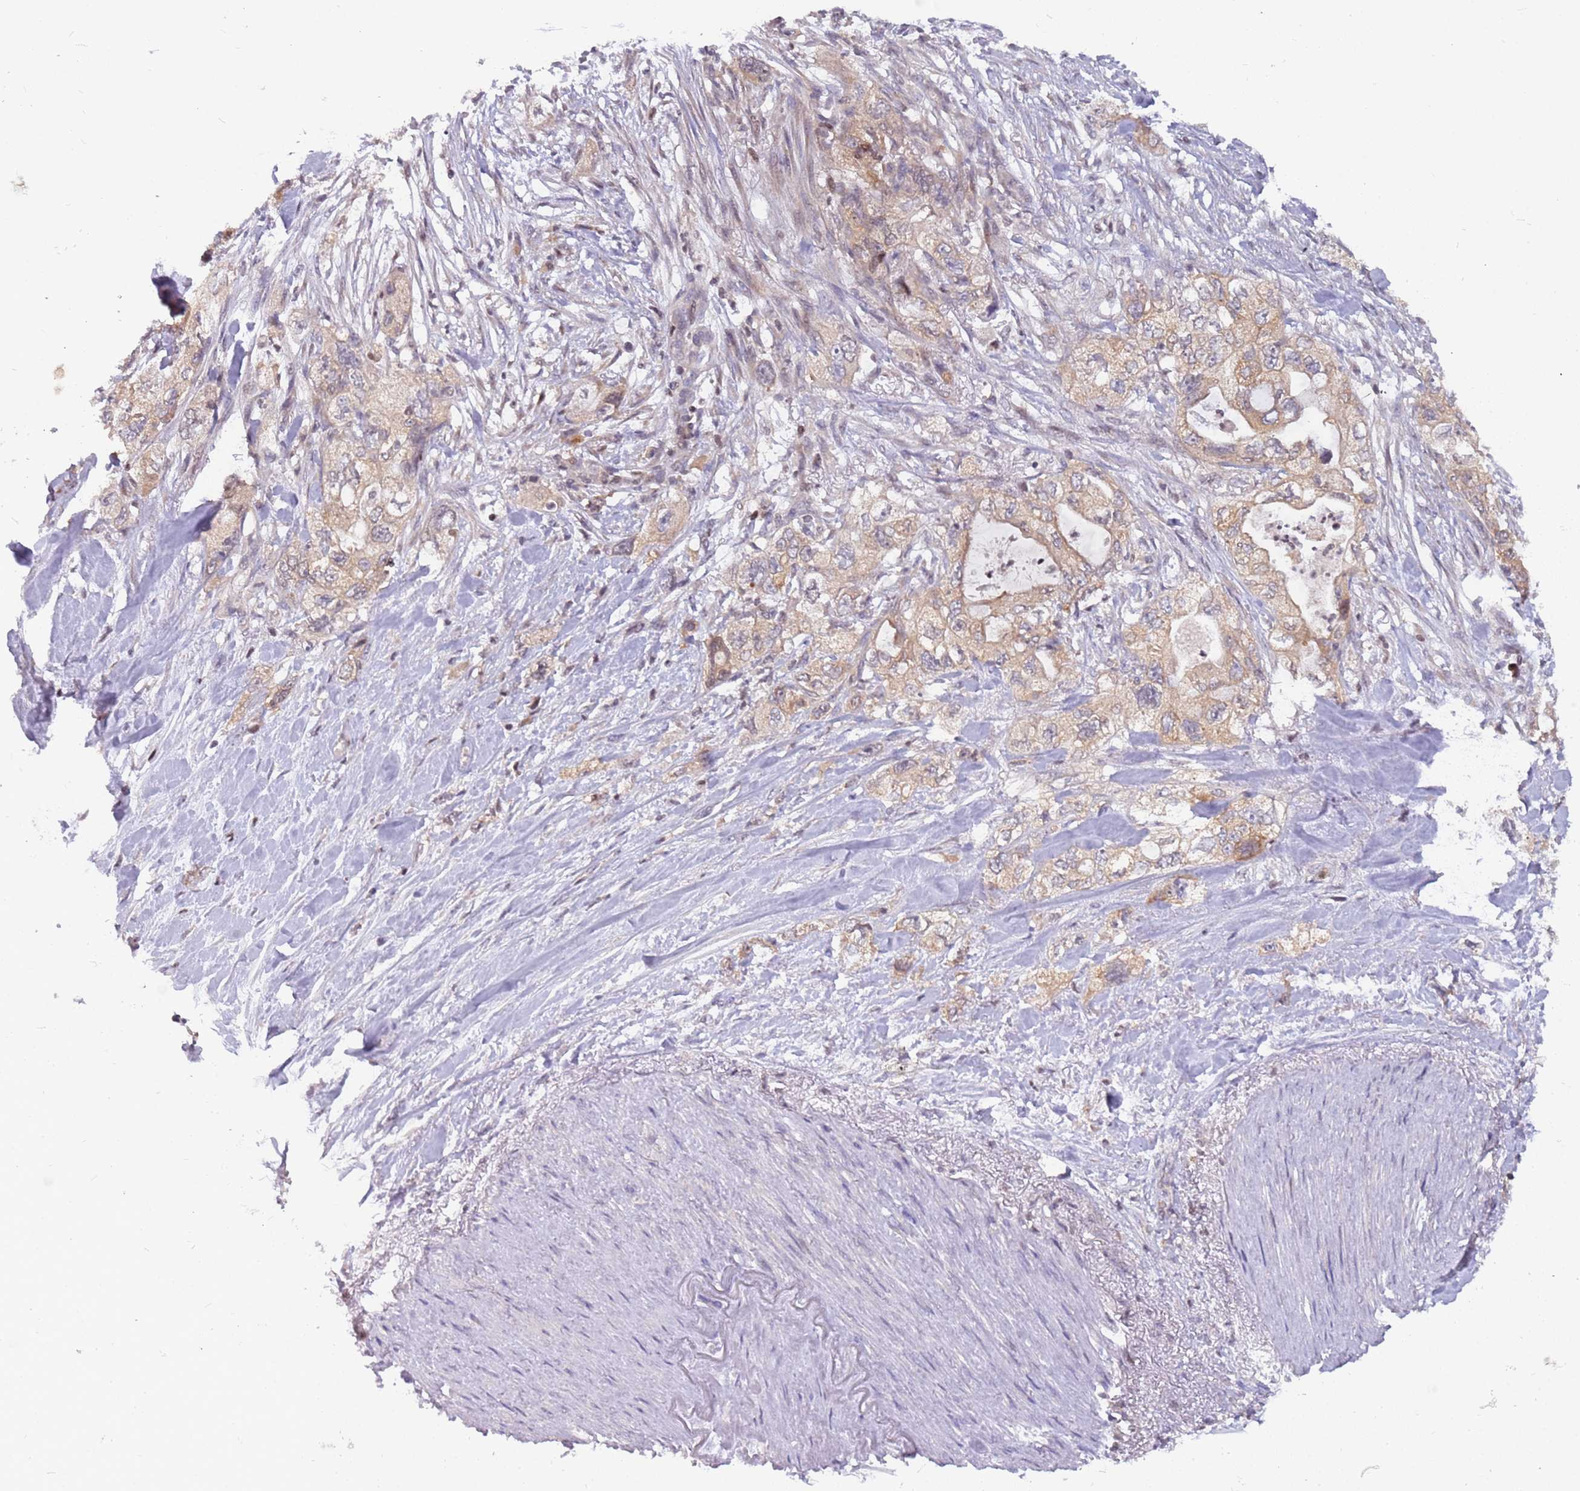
{"staining": {"intensity": "weak", "quantity": ">75%", "location": "cytoplasmic/membranous"}, "tissue": "pancreatic cancer", "cell_type": "Tumor cells", "image_type": "cancer", "snomed": [{"axis": "morphology", "description": "Adenocarcinoma, NOS"}, {"axis": "topography", "description": "Pancreas"}], "caption": "This histopathology image displays IHC staining of pancreatic cancer, with low weak cytoplasmic/membranous staining in approximately >75% of tumor cells.", "gene": "ARHGEF5", "patient": {"sex": "female", "age": 73}}